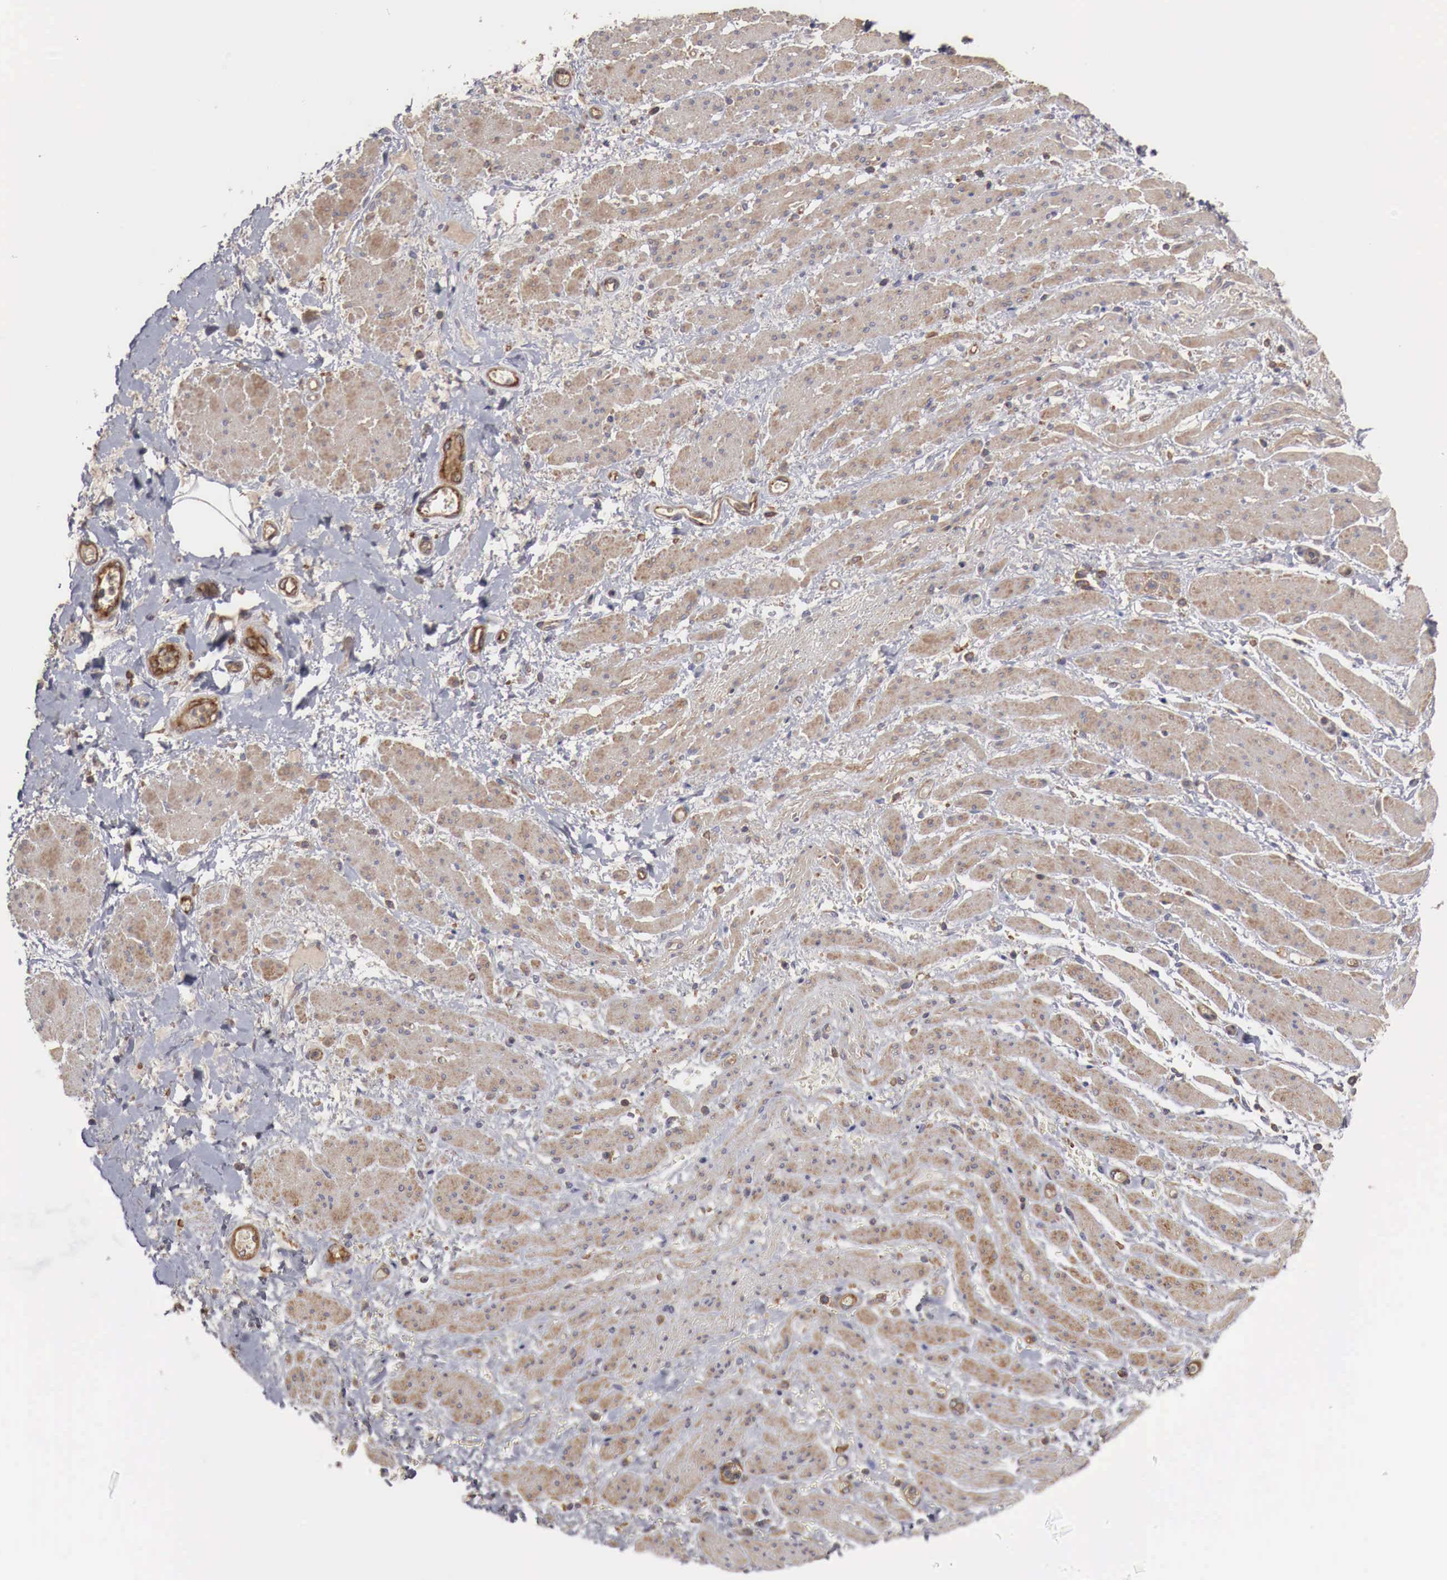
{"staining": {"intensity": "weak", "quantity": ">75%", "location": "cytoplasmic/membranous"}, "tissue": "stomach cancer", "cell_type": "Tumor cells", "image_type": "cancer", "snomed": [{"axis": "morphology", "description": "Adenocarcinoma, NOS"}, {"axis": "topography", "description": "Pancreas"}, {"axis": "topography", "description": "Stomach, upper"}], "caption": "Tumor cells reveal low levels of weak cytoplasmic/membranous staining in approximately >75% of cells in stomach cancer.", "gene": "ARMCX4", "patient": {"sex": "male", "age": 77}}